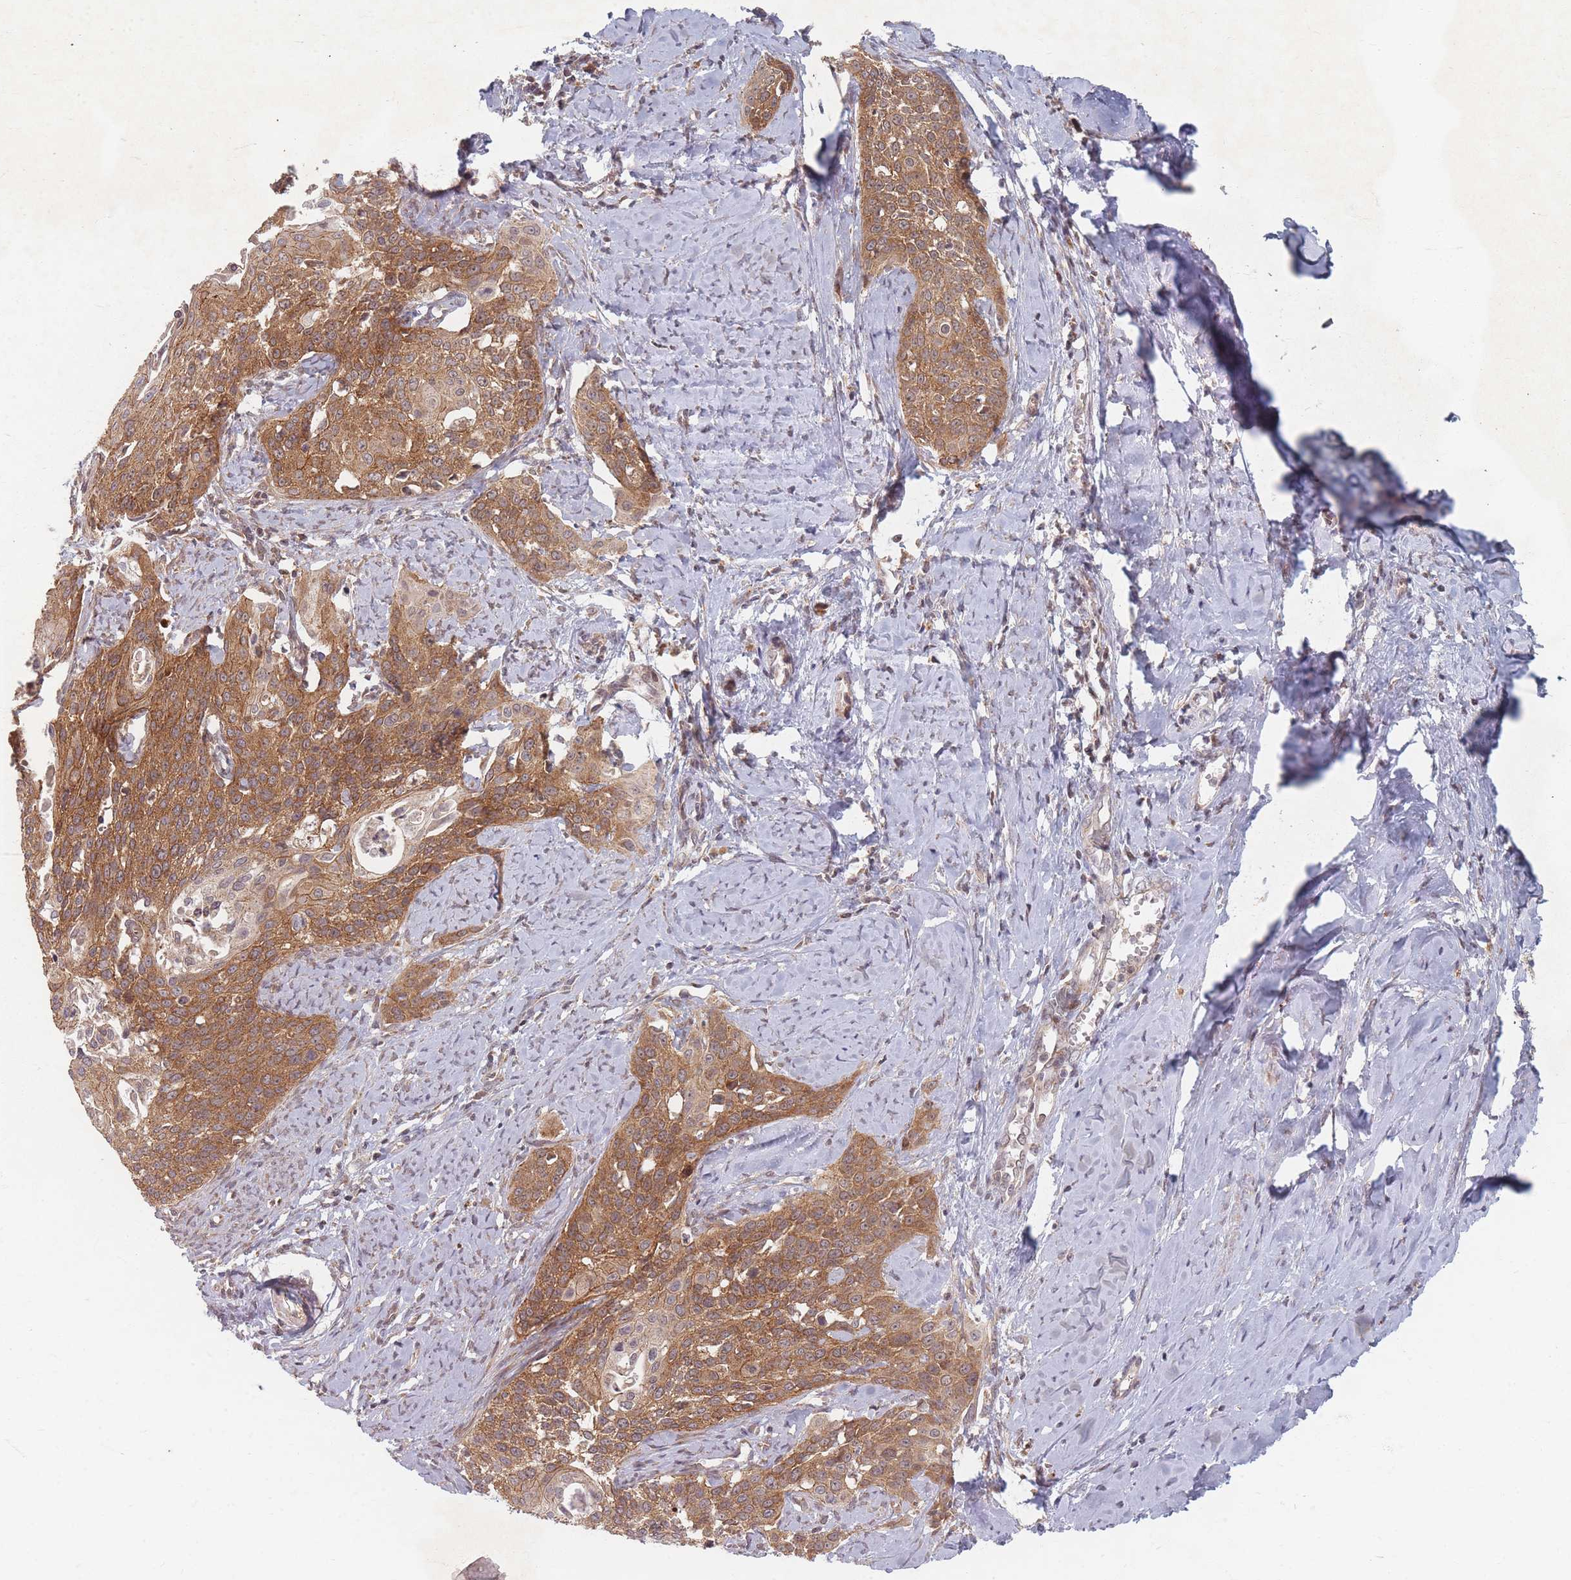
{"staining": {"intensity": "moderate", "quantity": ">75%", "location": "cytoplasmic/membranous"}, "tissue": "cervical cancer", "cell_type": "Tumor cells", "image_type": "cancer", "snomed": [{"axis": "morphology", "description": "Squamous cell carcinoma, NOS"}, {"axis": "topography", "description": "Cervix"}], "caption": "Cervical cancer (squamous cell carcinoma) stained with immunohistochemistry displays moderate cytoplasmic/membranous positivity in approximately >75% of tumor cells.", "gene": "RADX", "patient": {"sex": "female", "age": 44}}